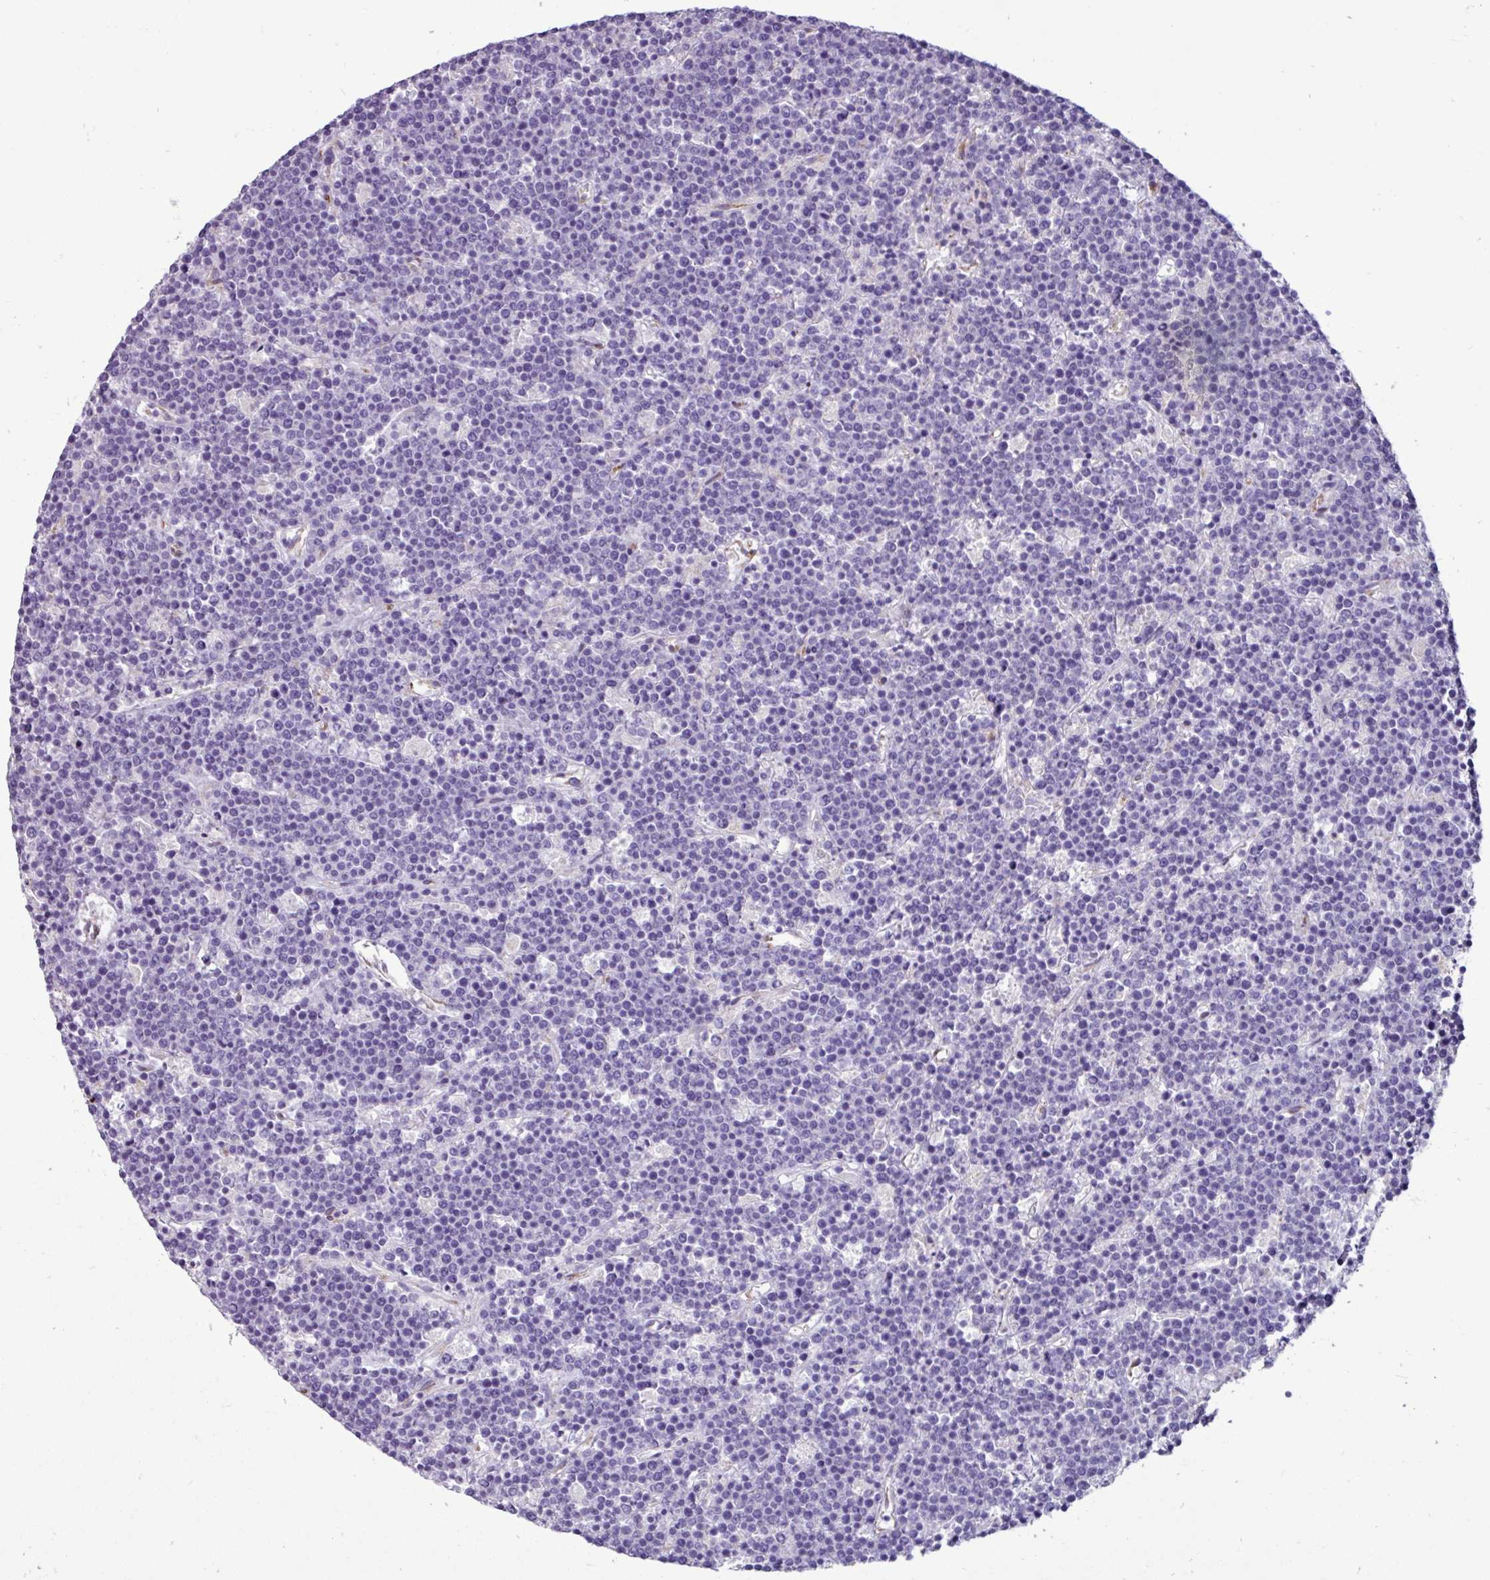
{"staining": {"intensity": "negative", "quantity": "none", "location": "none"}, "tissue": "lymphoma", "cell_type": "Tumor cells", "image_type": "cancer", "snomed": [{"axis": "morphology", "description": "Malignant lymphoma, non-Hodgkin's type, High grade"}, {"axis": "topography", "description": "Ovary"}], "caption": "Immunohistochemistry micrograph of neoplastic tissue: human lymphoma stained with DAB (3,3'-diaminobenzidine) reveals no significant protein staining in tumor cells.", "gene": "PPP1R35", "patient": {"sex": "female", "age": 56}}